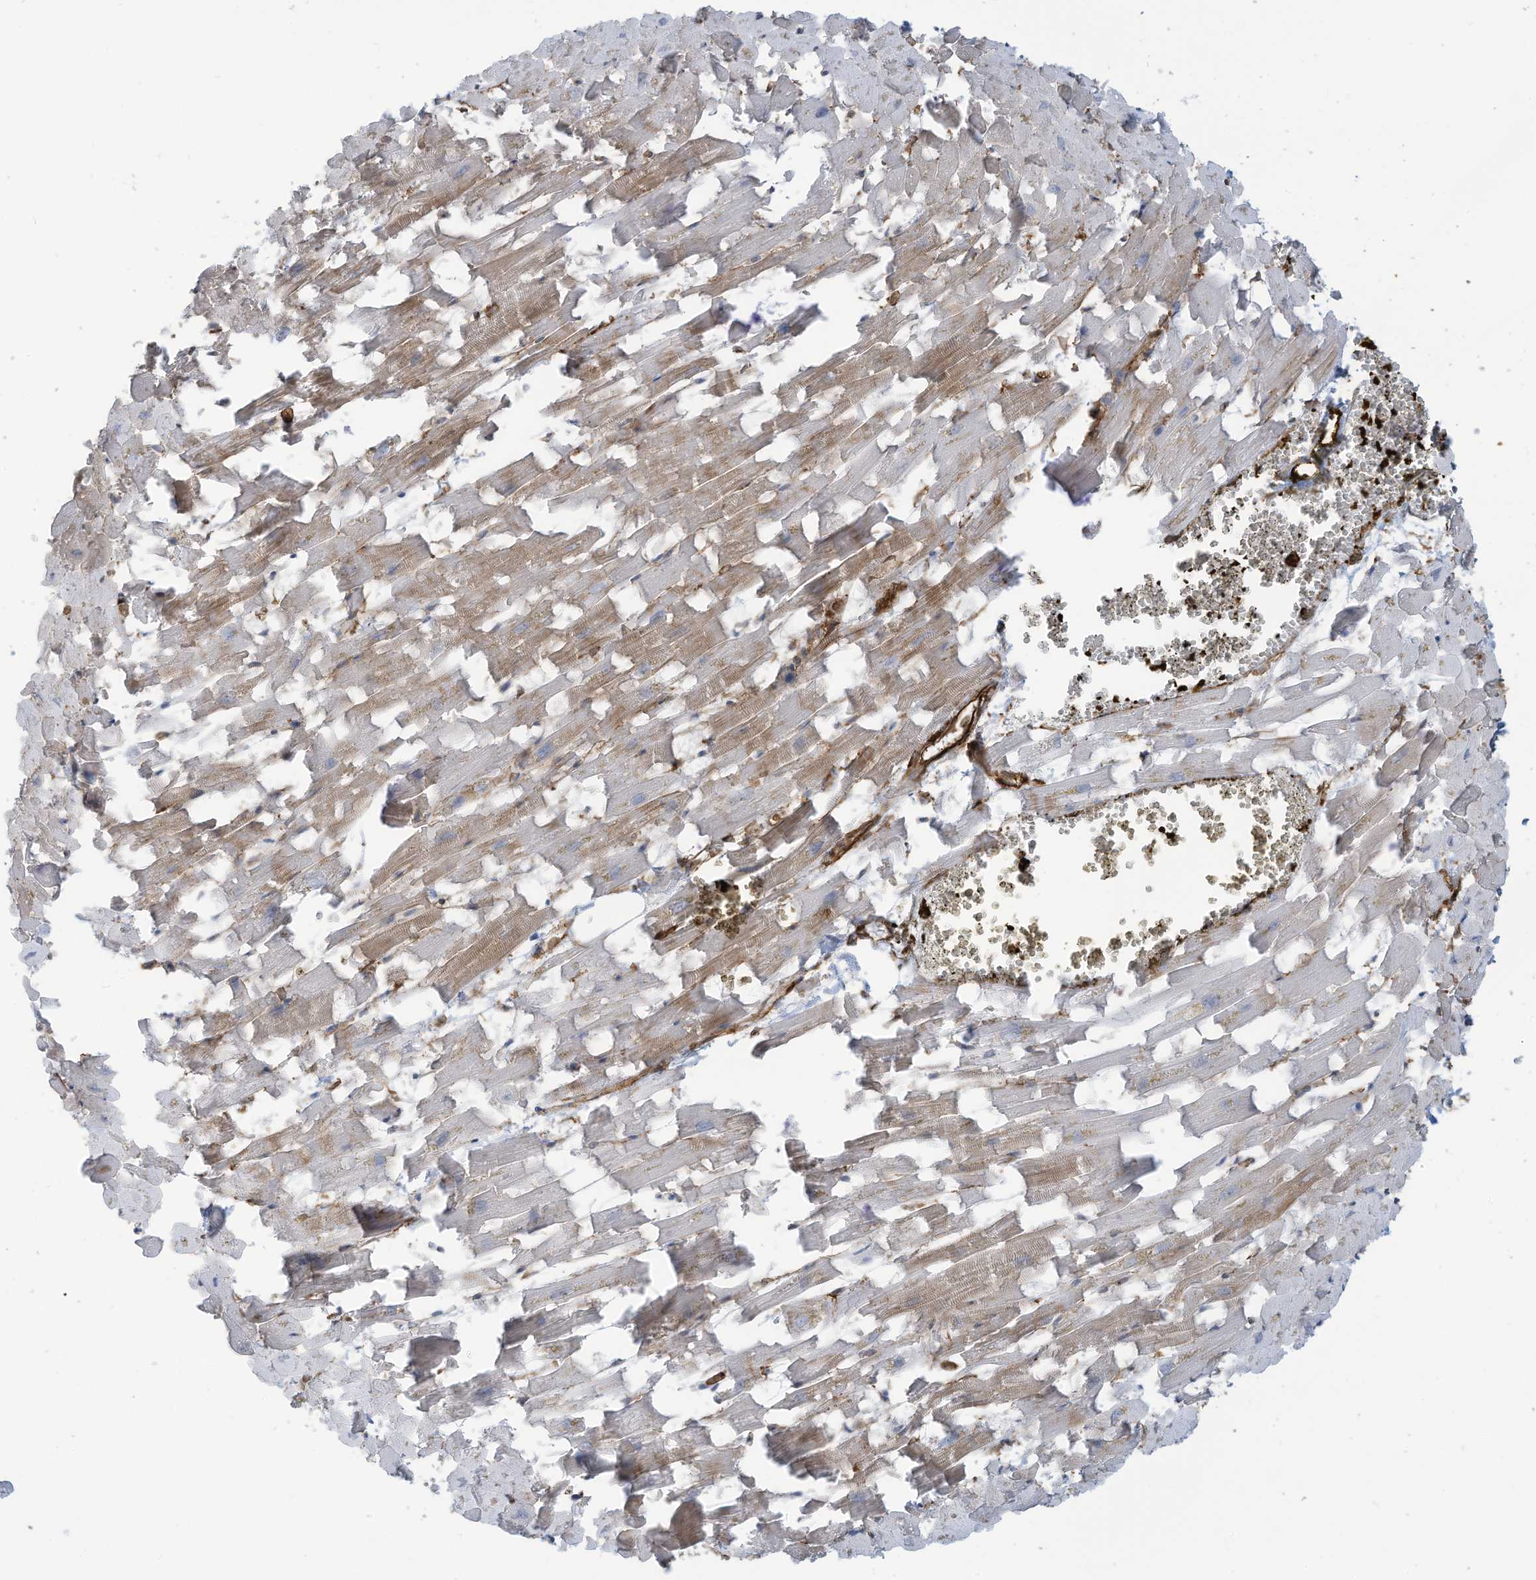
{"staining": {"intensity": "moderate", "quantity": "25%-75%", "location": "cytoplasmic/membranous"}, "tissue": "heart muscle", "cell_type": "Cardiomyocytes", "image_type": "normal", "snomed": [{"axis": "morphology", "description": "Normal tissue, NOS"}, {"axis": "topography", "description": "Heart"}], "caption": "Immunohistochemistry (IHC) of unremarkable human heart muscle reveals medium levels of moderate cytoplasmic/membranous staining in about 25%-75% of cardiomyocytes.", "gene": "SLC9A2", "patient": {"sex": "female", "age": 64}}